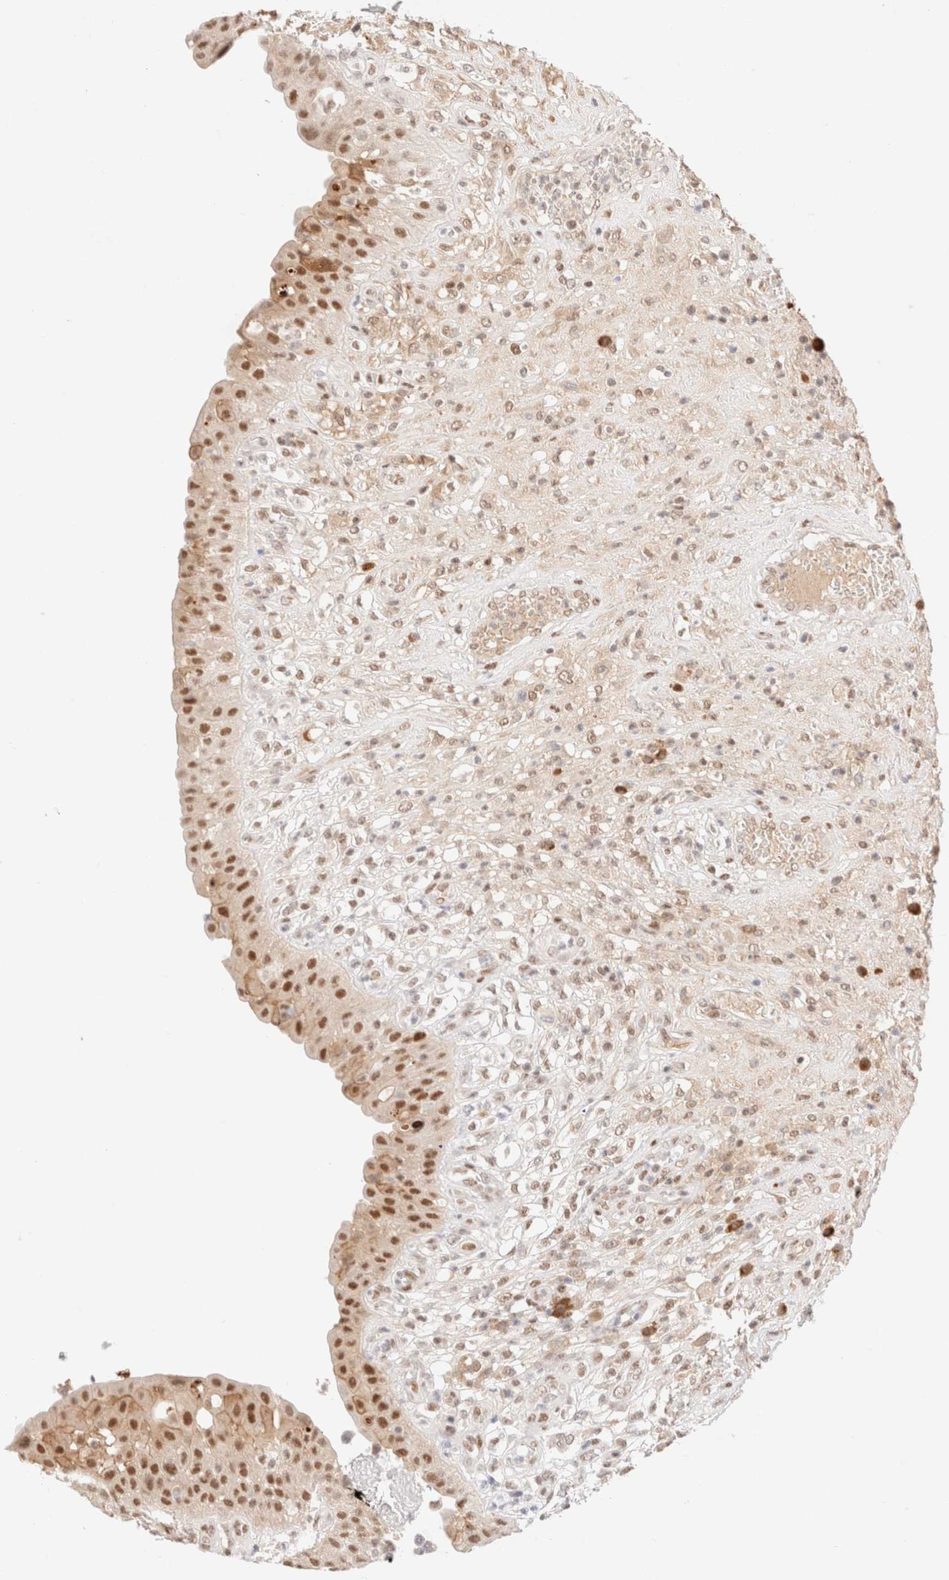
{"staining": {"intensity": "moderate", "quantity": ">75%", "location": "nuclear"}, "tissue": "urinary bladder", "cell_type": "Urothelial cells", "image_type": "normal", "snomed": [{"axis": "morphology", "description": "Normal tissue, NOS"}, {"axis": "topography", "description": "Urinary bladder"}], "caption": "Immunohistochemical staining of unremarkable human urinary bladder reveals medium levels of moderate nuclear staining in approximately >75% of urothelial cells. (Stains: DAB in brown, nuclei in blue, Microscopy: brightfield microscopy at high magnification).", "gene": "CIC", "patient": {"sex": "female", "age": 62}}